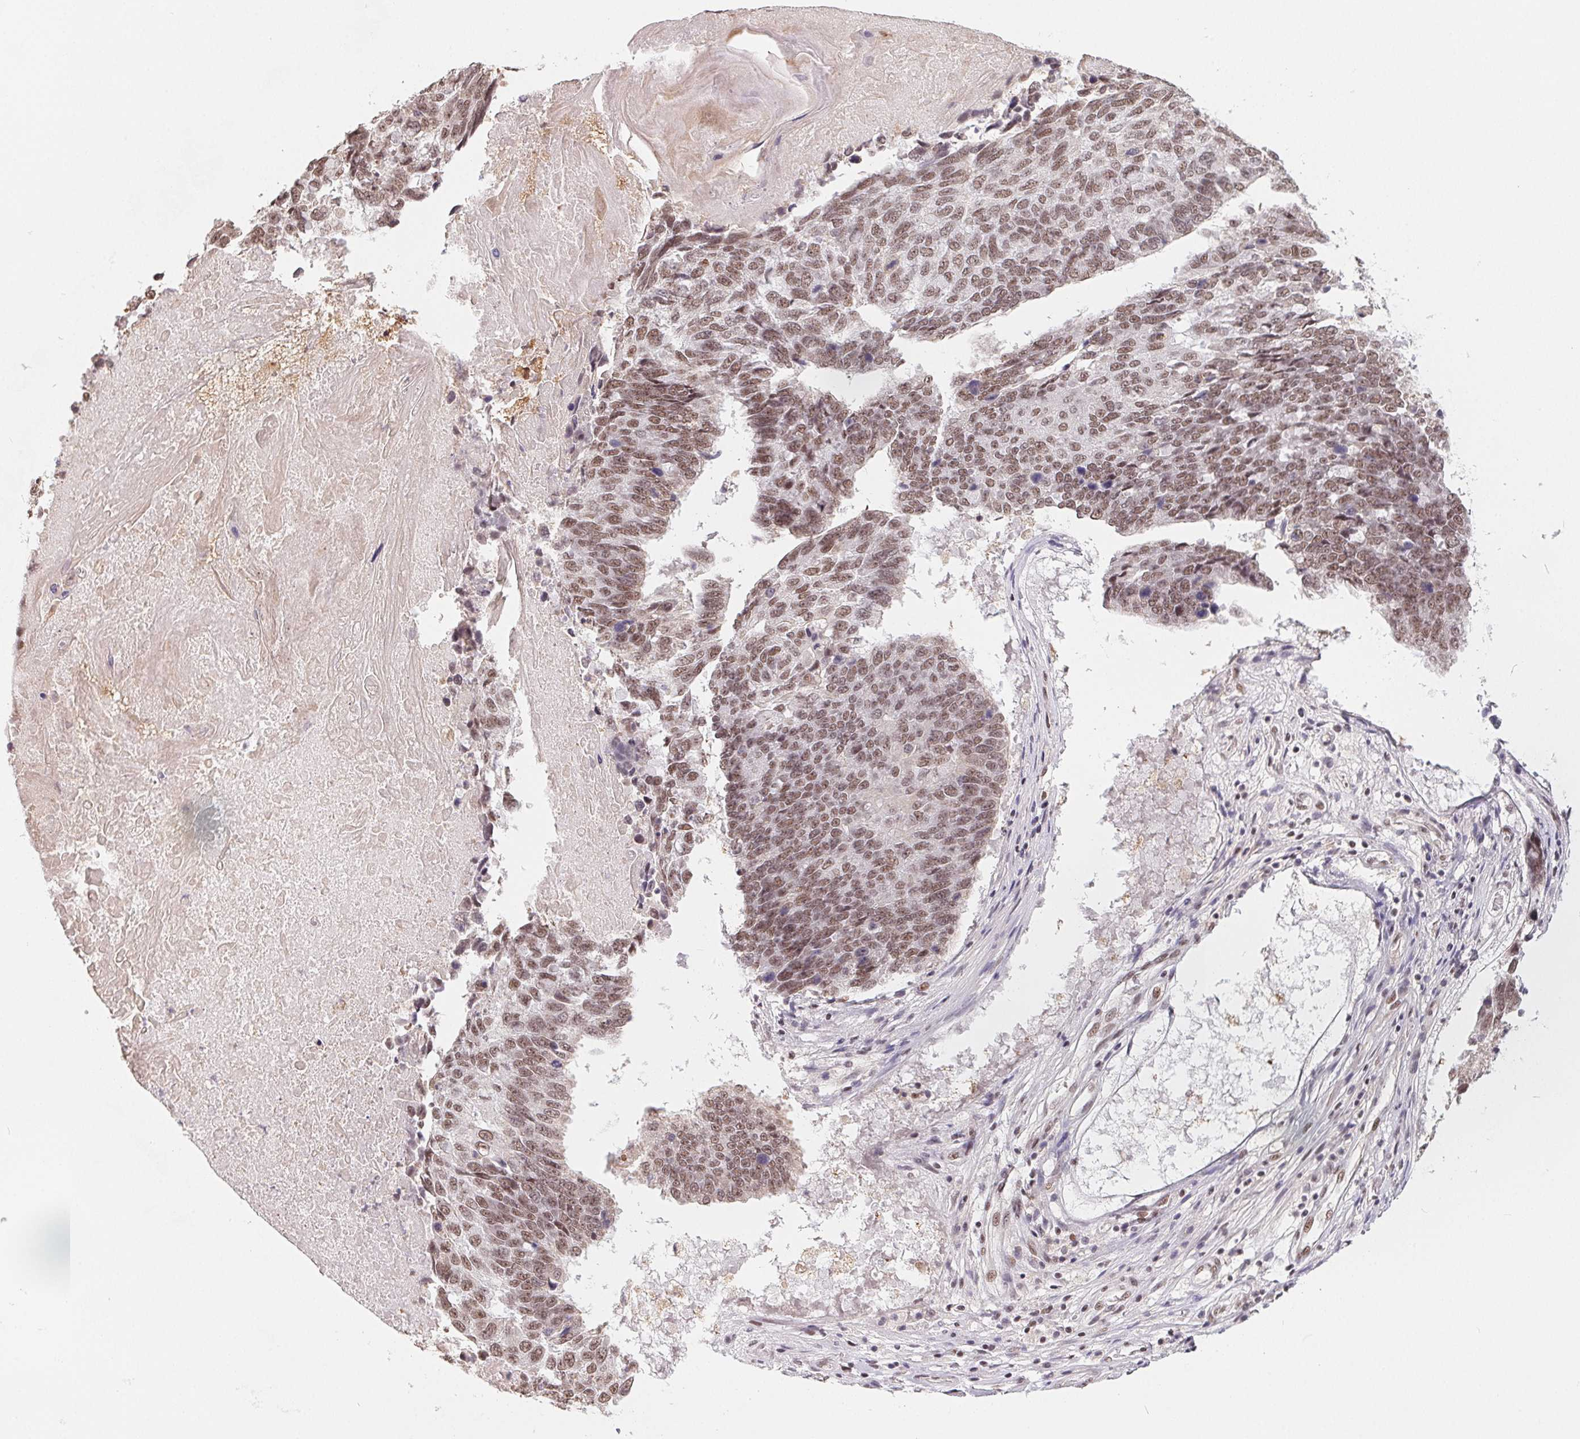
{"staining": {"intensity": "moderate", "quantity": ">75%", "location": "nuclear"}, "tissue": "lung cancer", "cell_type": "Tumor cells", "image_type": "cancer", "snomed": [{"axis": "morphology", "description": "Squamous cell carcinoma, NOS"}, {"axis": "topography", "description": "Lung"}], "caption": "Protein analysis of lung cancer (squamous cell carcinoma) tissue demonstrates moderate nuclear expression in about >75% of tumor cells.", "gene": "TCERG1", "patient": {"sex": "male", "age": 73}}